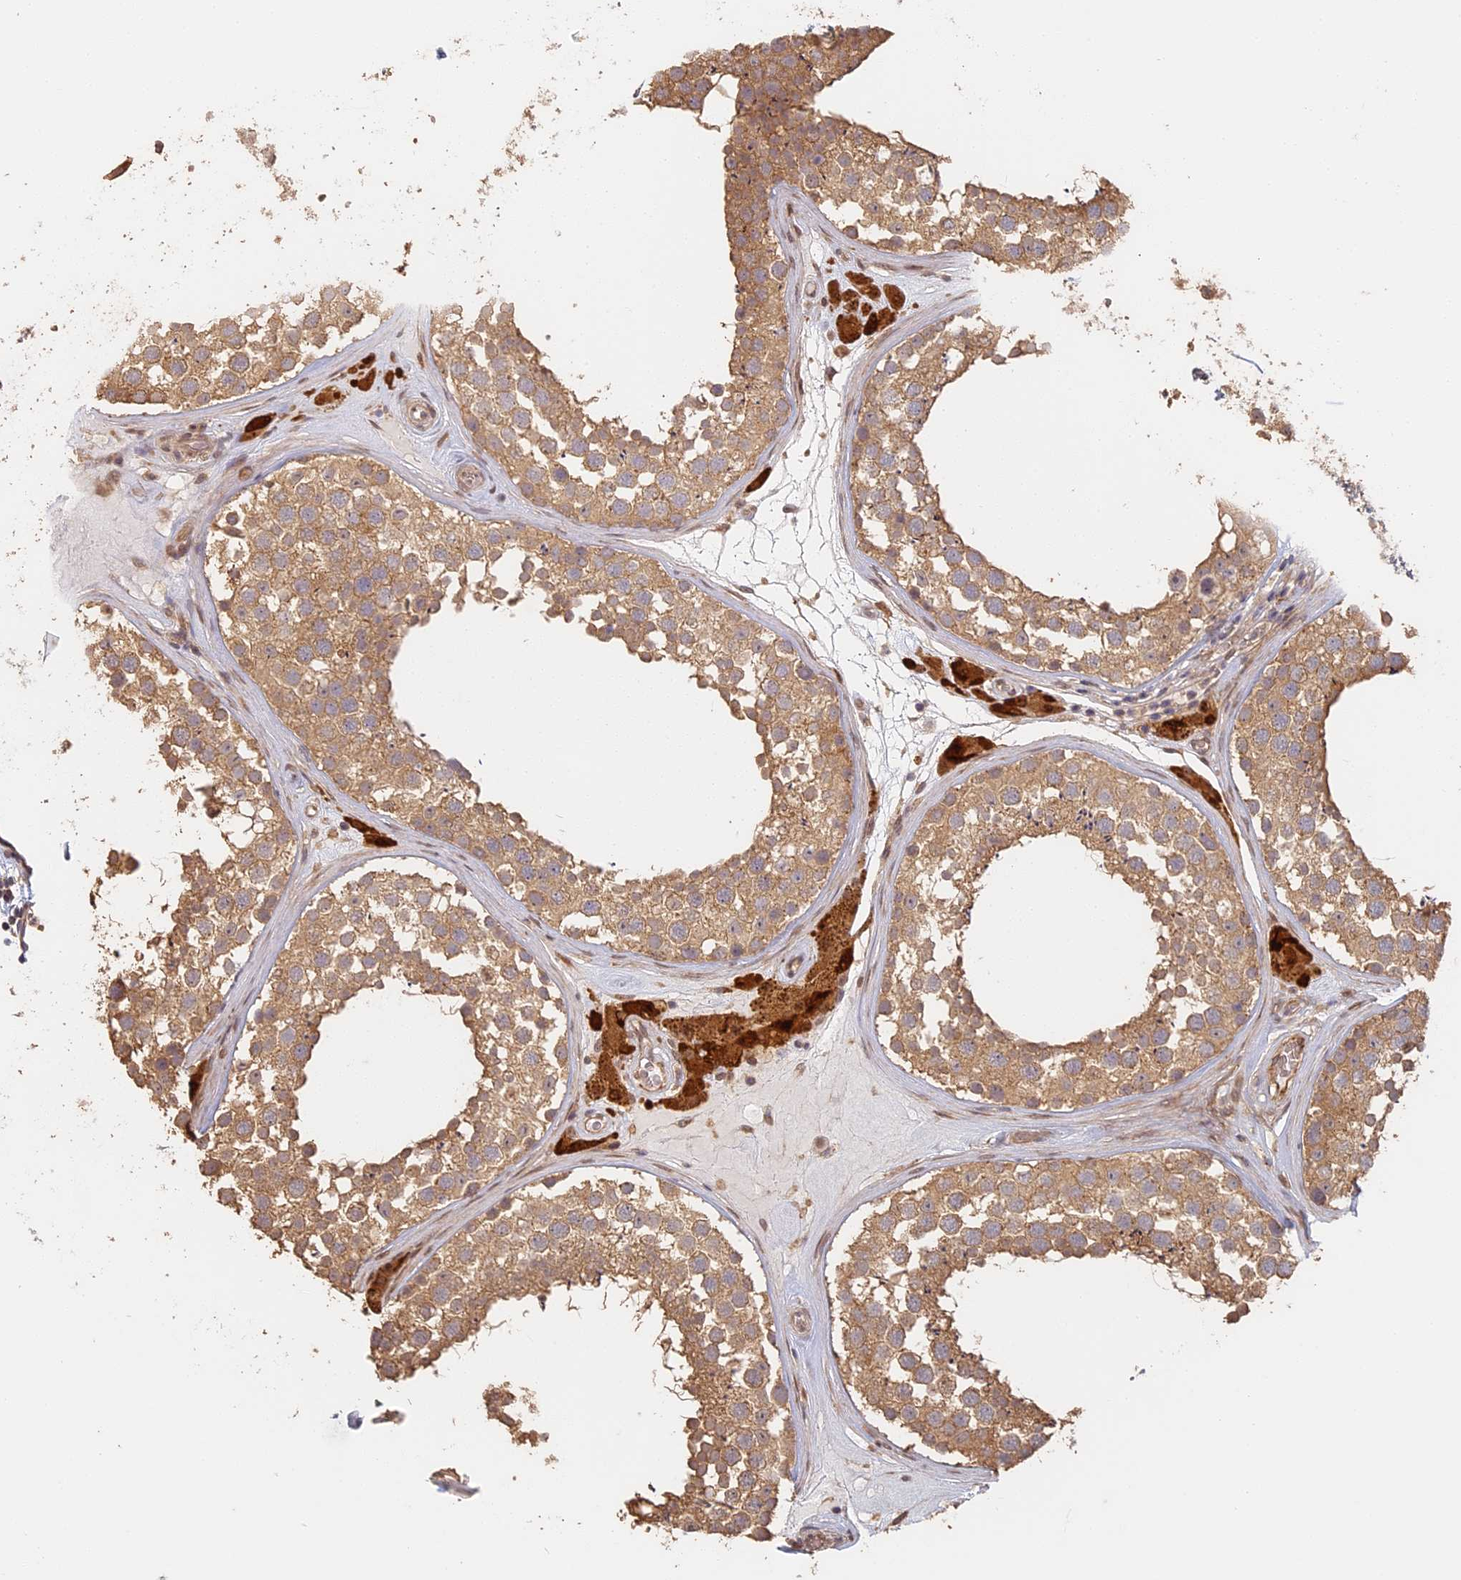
{"staining": {"intensity": "moderate", "quantity": ">75%", "location": "cytoplasmic/membranous"}, "tissue": "testis", "cell_type": "Cells in seminiferous ducts", "image_type": "normal", "snomed": [{"axis": "morphology", "description": "Normal tissue, NOS"}, {"axis": "topography", "description": "Testis"}], "caption": "A brown stain shows moderate cytoplasmic/membranous staining of a protein in cells in seminiferous ducts of normal testis. (DAB (3,3'-diaminobenzidine) IHC with brightfield microscopy, high magnification).", "gene": "STX16", "patient": {"sex": "male", "age": 46}}